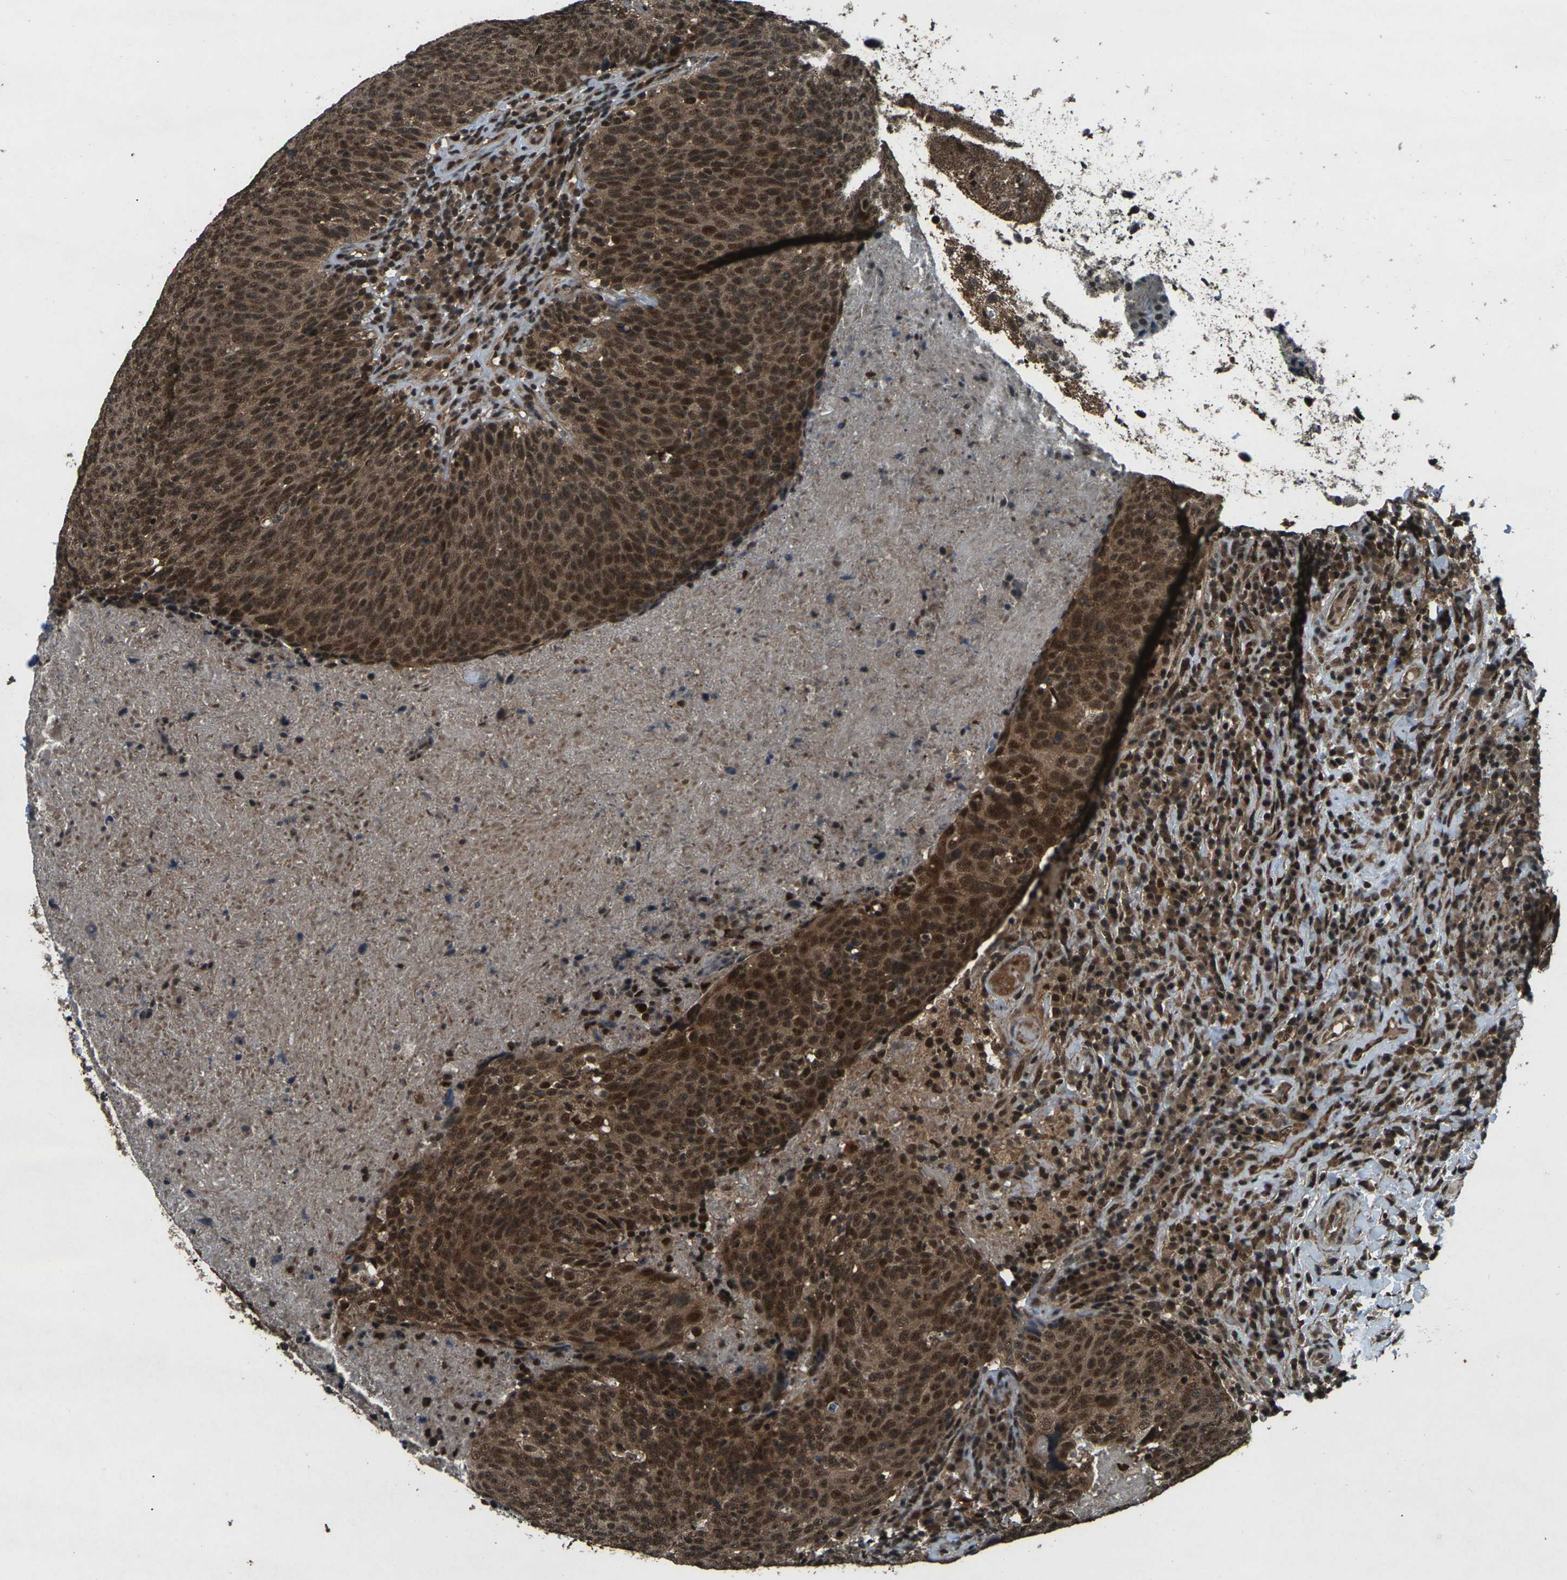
{"staining": {"intensity": "strong", "quantity": ">75%", "location": "cytoplasmic/membranous,nuclear"}, "tissue": "head and neck cancer", "cell_type": "Tumor cells", "image_type": "cancer", "snomed": [{"axis": "morphology", "description": "Squamous cell carcinoma, NOS"}, {"axis": "morphology", "description": "Squamous cell carcinoma, metastatic, NOS"}, {"axis": "topography", "description": "Lymph node"}, {"axis": "topography", "description": "Head-Neck"}], "caption": "Head and neck cancer (squamous cell carcinoma) stained for a protein reveals strong cytoplasmic/membranous and nuclear positivity in tumor cells. (IHC, brightfield microscopy, high magnification).", "gene": "NR4A2", "patient": {"sex": "male", "age": 62}}